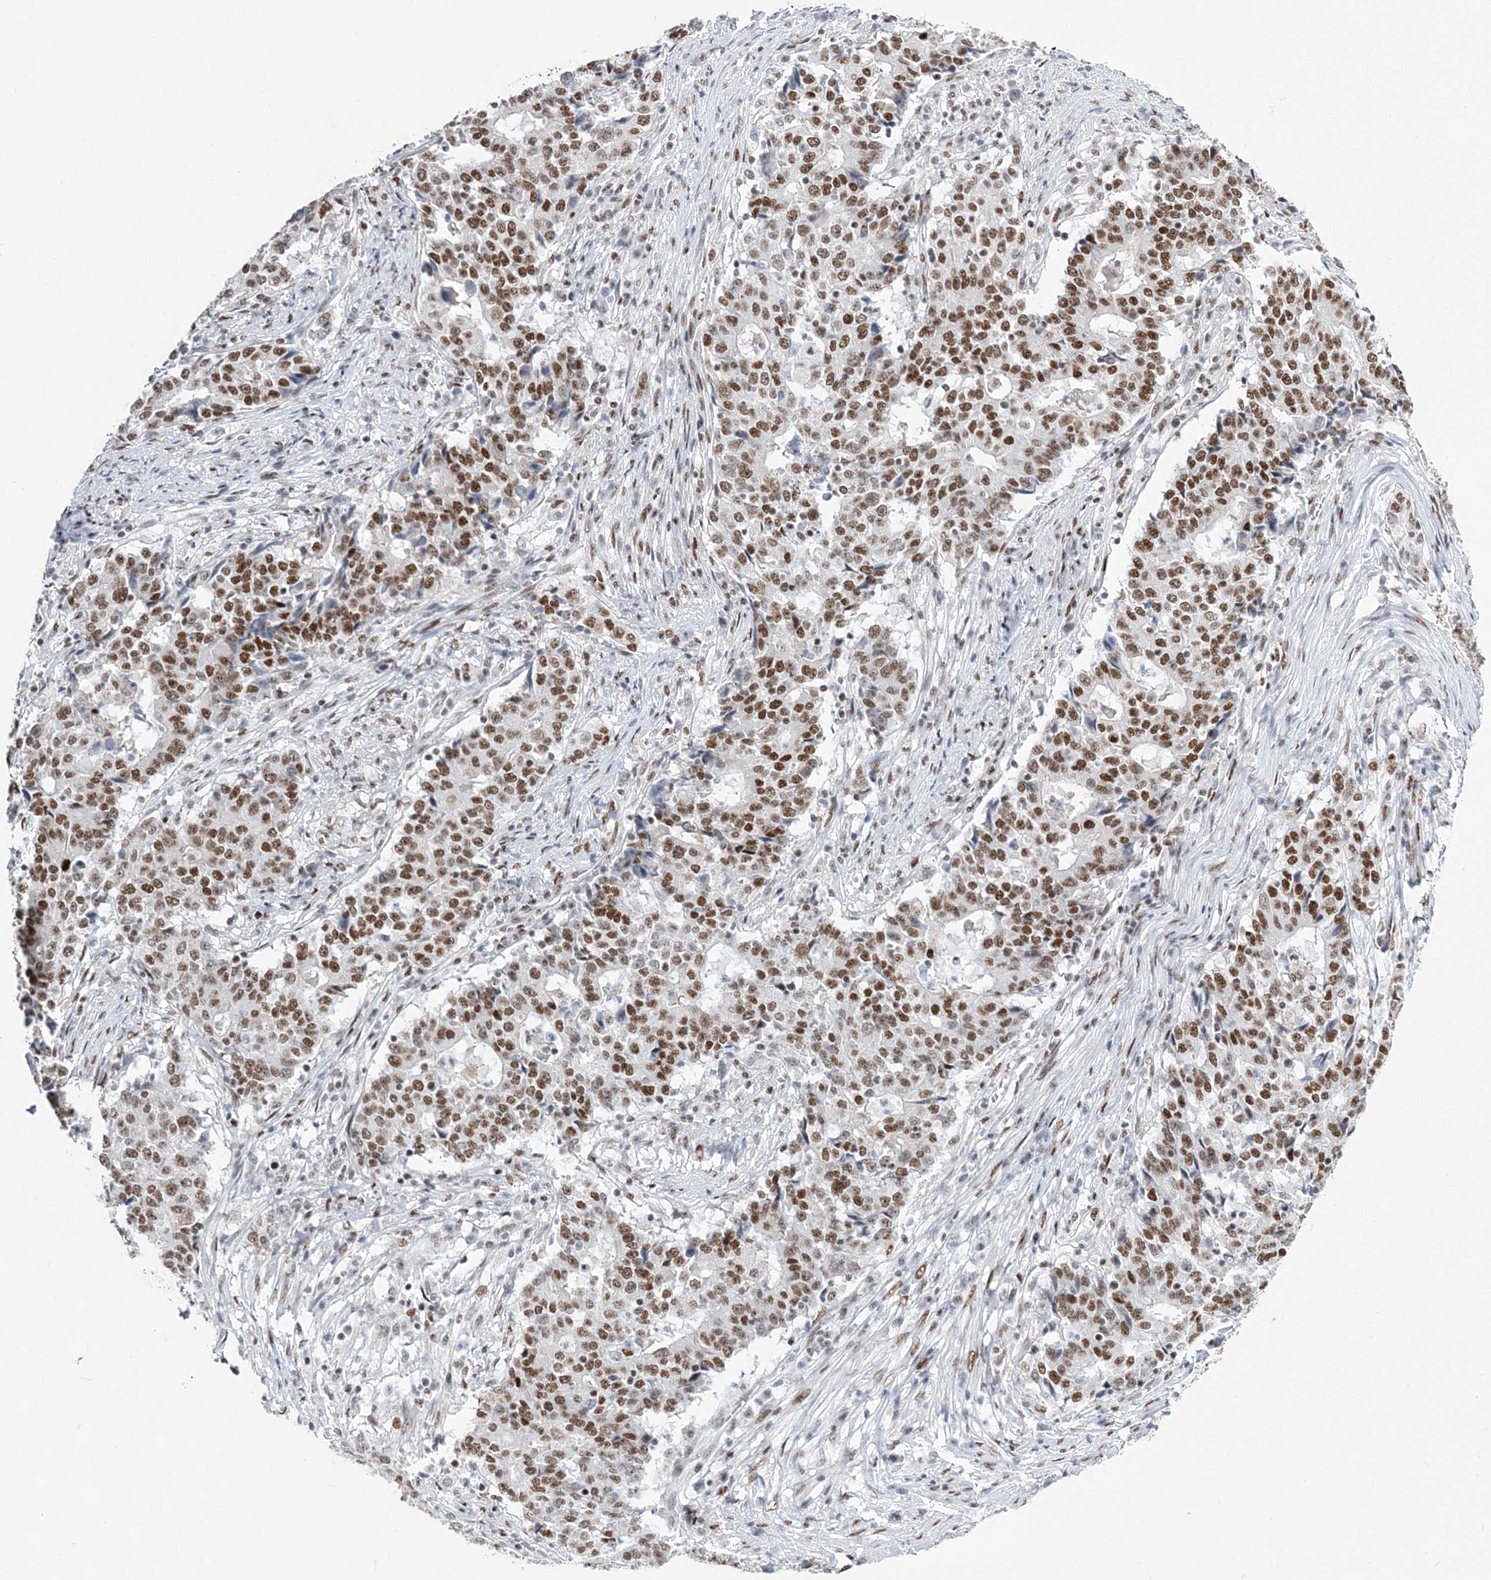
{"staining": {"intensity": "moderate", "quantity": ">75%", "location": "nuclear"}, "tissue": "stomach cancer", "cell_type": "Tumor cells", "image_type": "cancer", "snomed": [{"axis": "morphology", "description": "Adenocarcinoma, NOS"}, {"axis": "topography", "description": "Stomach"}], "caption": "Immunohistochemistry (IHC) of human adenocarcinoma (stomach) shows medium levels of moderate nuclear expression in approximately >75% of tumor cells.", "gene": "ZBTB7A", "patient": {"sex": "male", "age": 59}}